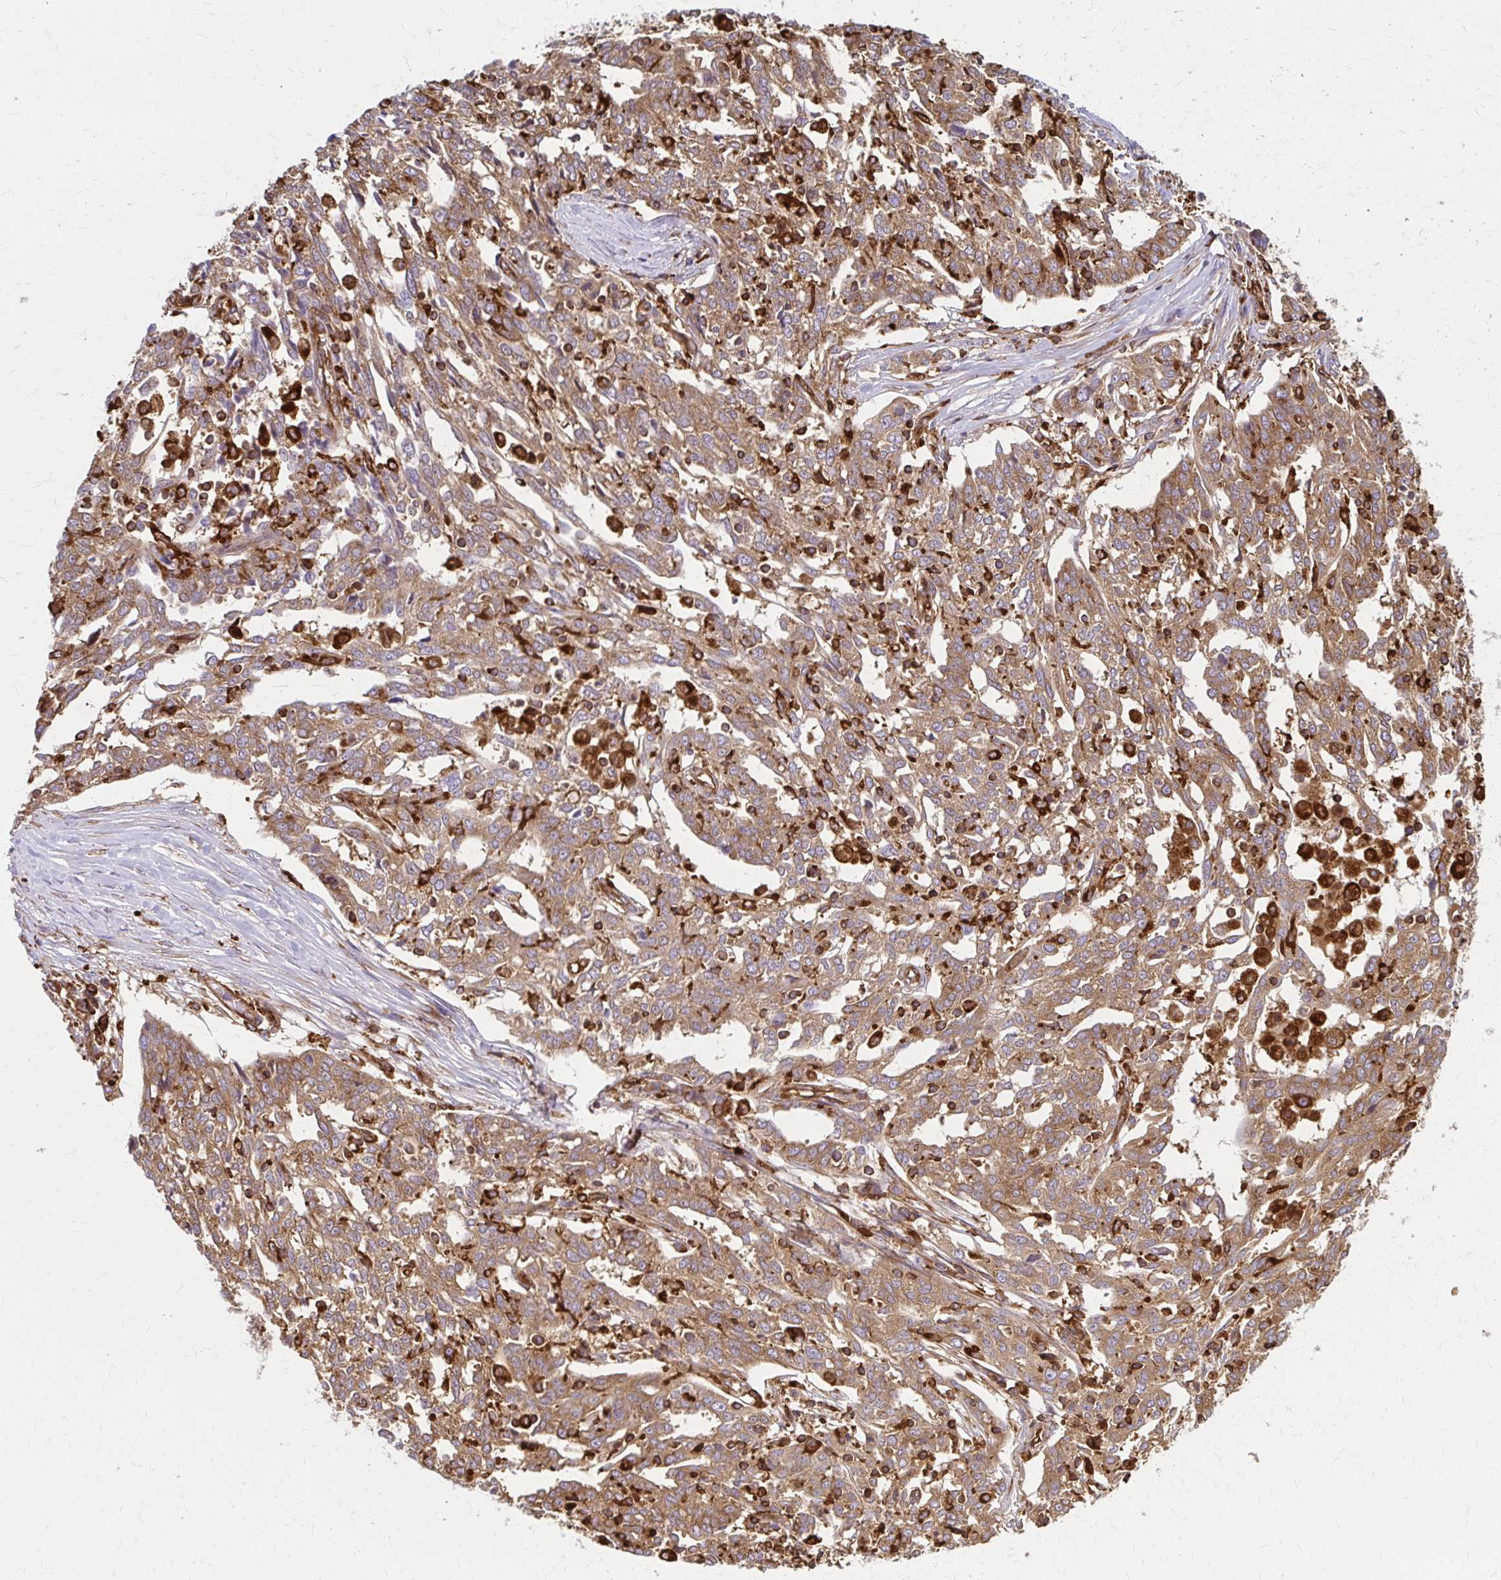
{"staining": {"intensity": "moderate", "quantity": ">75%", "location": "cytoplasmic/membranous"}, "tissue": "ovarian cancer", "cell_type": "Tumor cells", "image_type": "cancer", "snomed": [{"axis": "morphology", "description": "Cystadenocarcinoma, serous, NOS"}, {"axis": "topography", "description": "Ovary"}], "caption": "Tumor cells exhibit medium levels of moderate cytoplasmic/membranous positivity in approximately >75% of cells in ovarian cancer (serous cystadenocarcinoma).", "gene": "WASF2", "patient": {"sex": "female", "age": 67}}